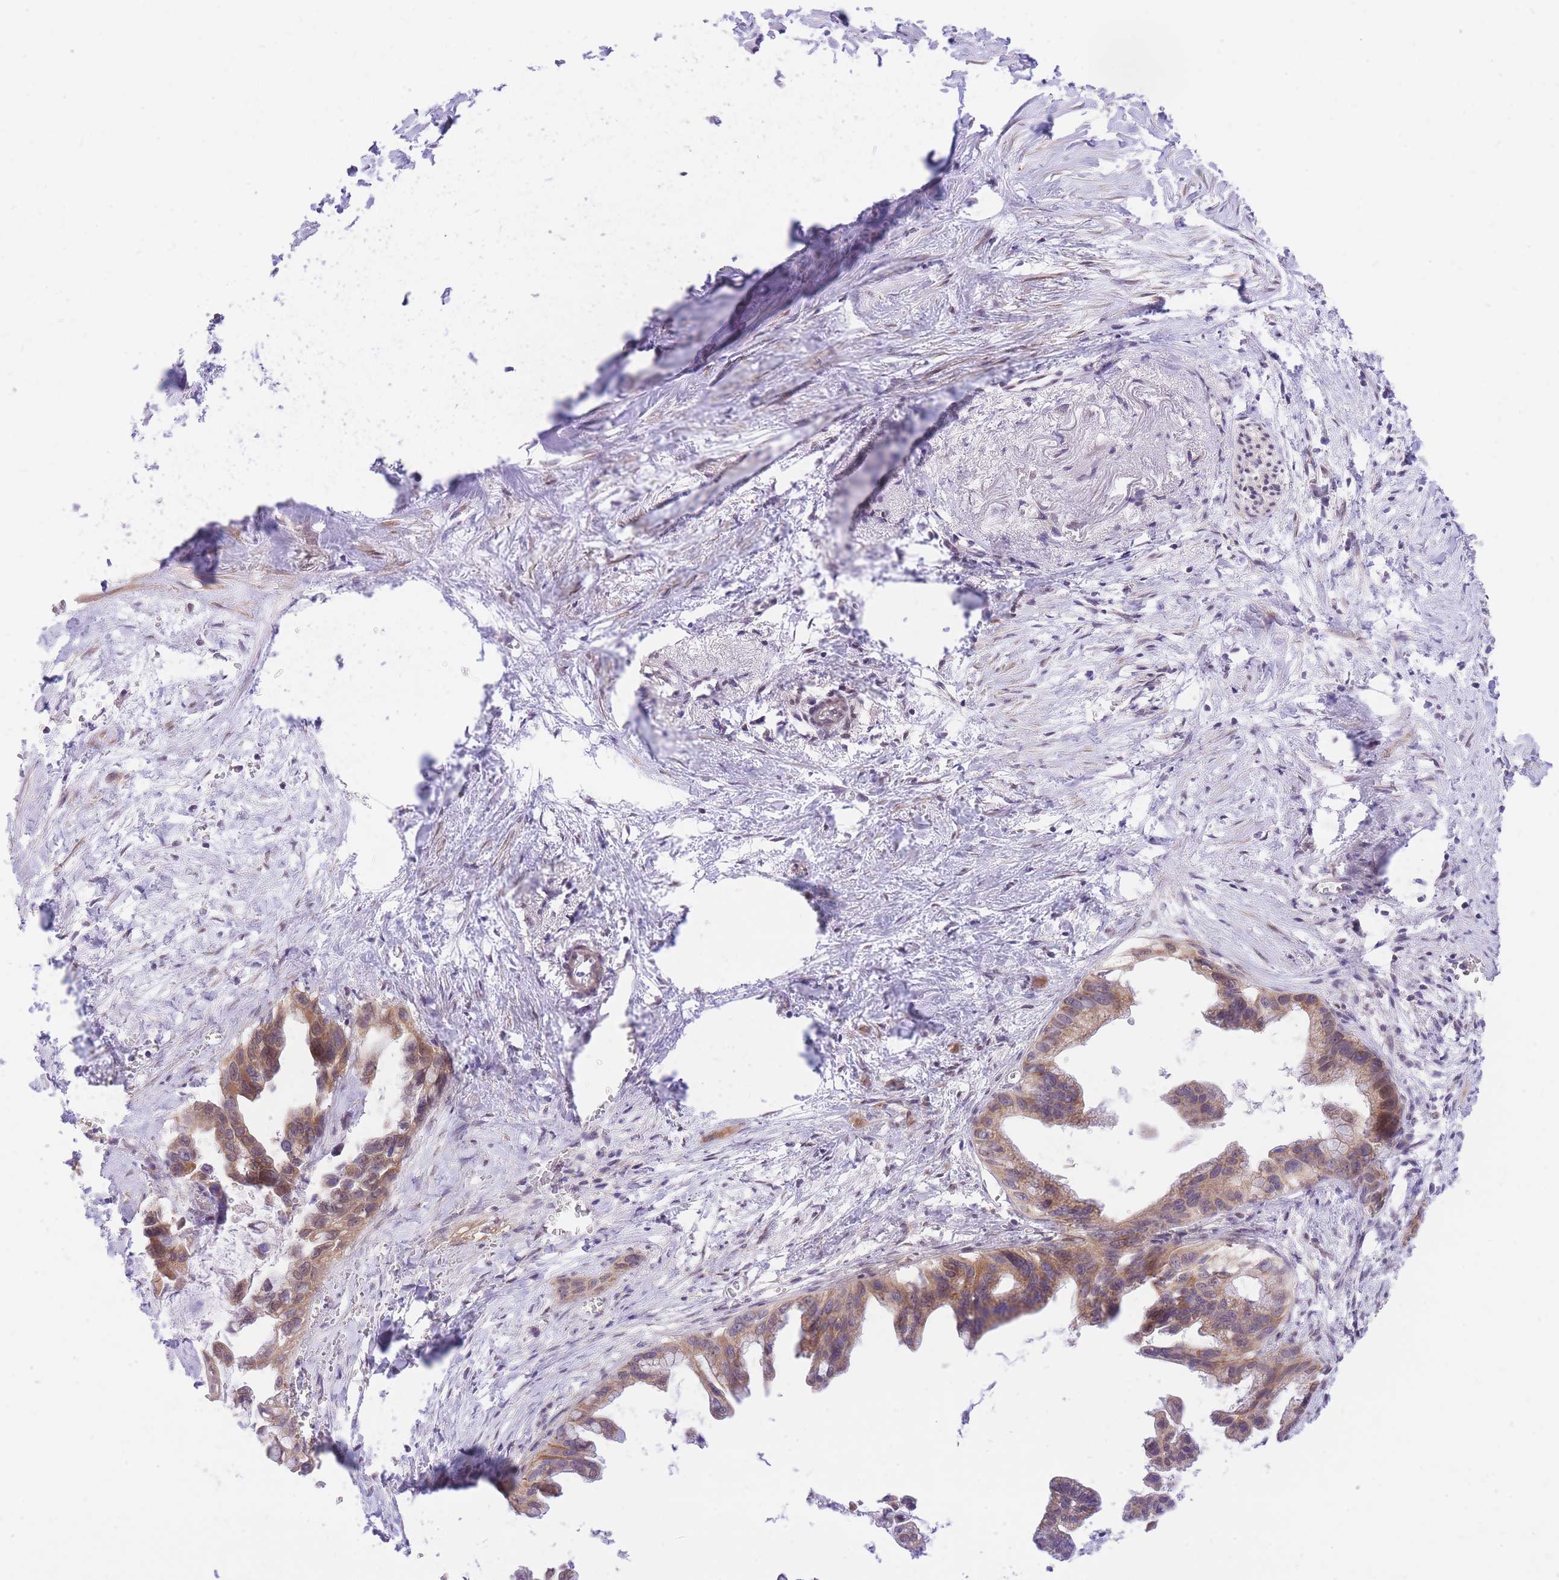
{"staining": {"intensity": "moderate", "quantity": ">75%", "location": "cytoplasmic/membranous,nuclear"}, "tissue": "pancreatic cancer", "cell_type": "Tumor cells", "image_type": "cancer", "snomed": [{"axis": "morphology", "description": "Adenocarcinoma, NOS"}, {"axis": "topography", "description": "Pancreas"}], "caption": "Pancreatic cancer (adenocarcinoma) was stained to show a protein in brown. There is medium levels of moderate cytoplasmic/membranous and nuclear positivity in about >75% of tumor cells. The staining was performed using DAB to visualize the protein expression in brown, while the nuclei were stained in blue with hematoxylin (Magnification: 20x).", "gene": "MINDY2", "patient": {"sex": "male", "age": 61}}